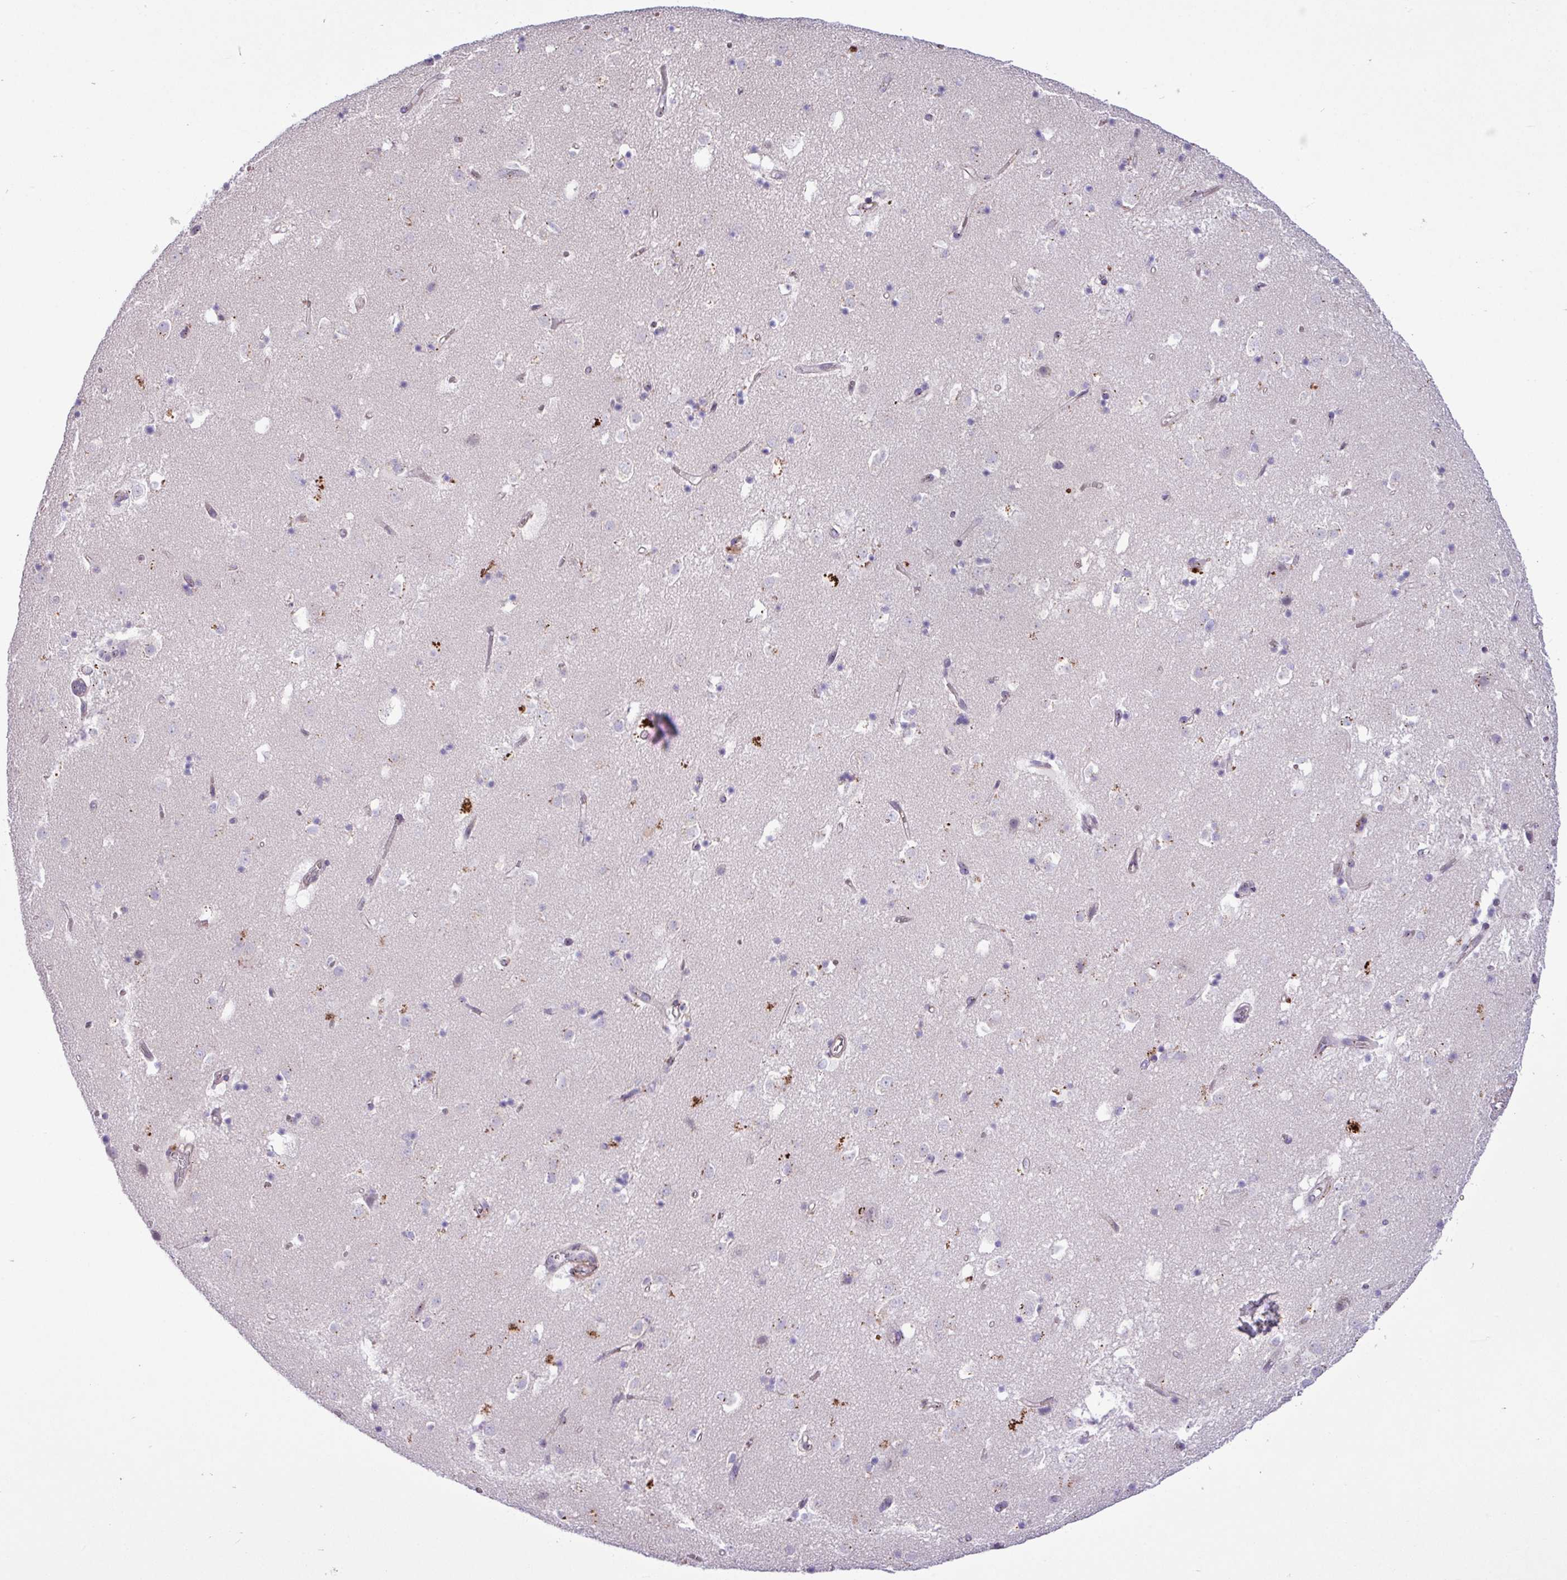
{"staining": {"intensity": "negative", "quantity": "none", "location": "none"}, "tissue": "caudate", "cell_type": "Glial cells", "image_type": "normal", "snomed": [{"axis": "morphology", "description": "Normal tissue, NOS"}, {"axis": "topography", "description": "Lateral ventricle wall"}], "caption": "An IHC photomicrograph of normal caudate is shown. There is no staining in glial cells of caudate.", "gene": "SPINK8", "patient": {"sex": "male", "age": 58}}